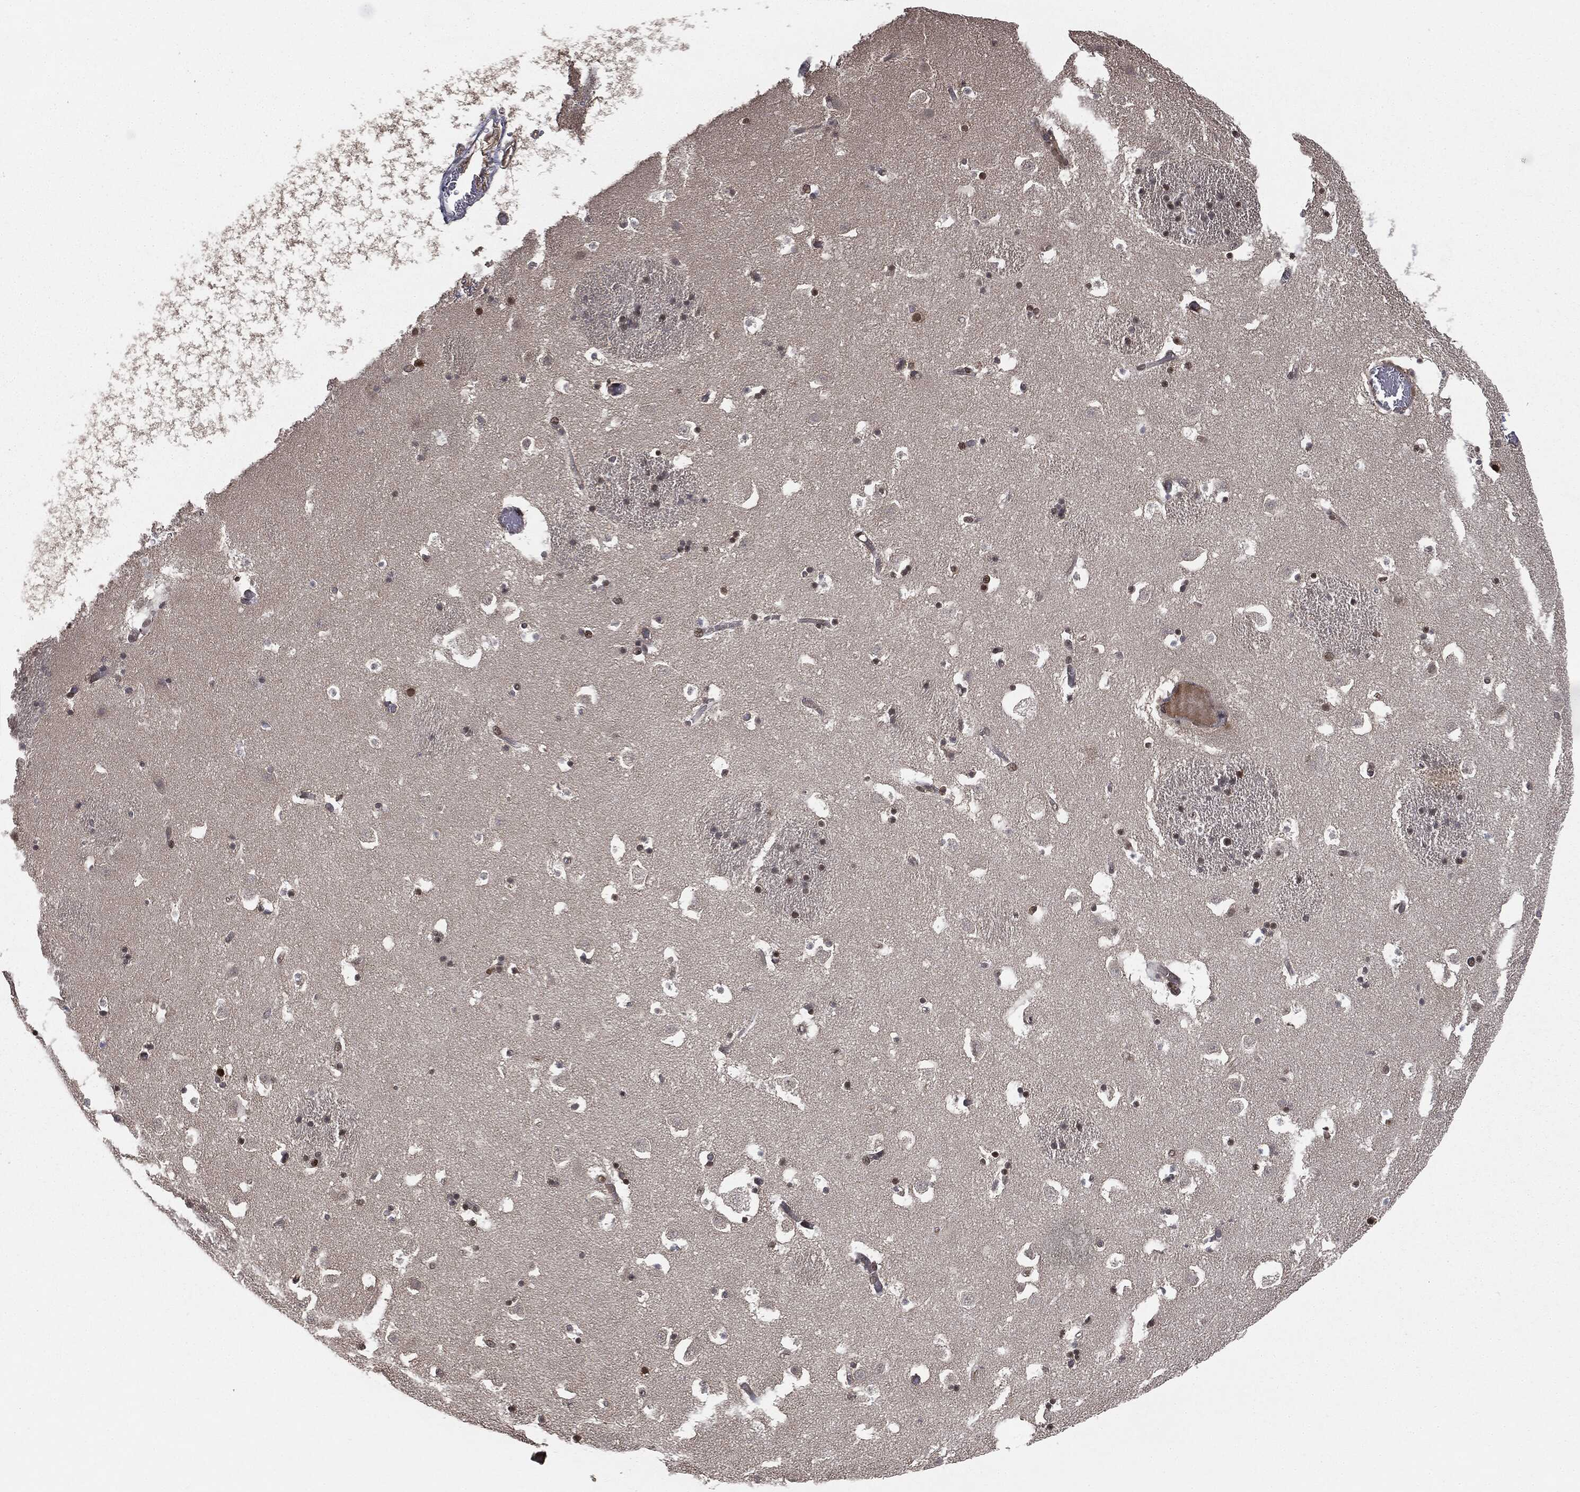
{"staining": {"intensity": "strong", "quantity": "<25%", "location": "nuclear"}, "tissue": "caudate", "cell_type": "Glial cells", "image_type": "normal", "snomed": [{"axis": "morphology", "description": "Normal tissue, NOS"}, {"axis": "topography", "description": "Lateral ventricle wall"}], "caption": "Protein staining demonstrates strong nuclear staining in about <25% of glial cells in benign caudate.", "gene": "TBC1D22A", "patient": {"sex": "female", "age": 42}}